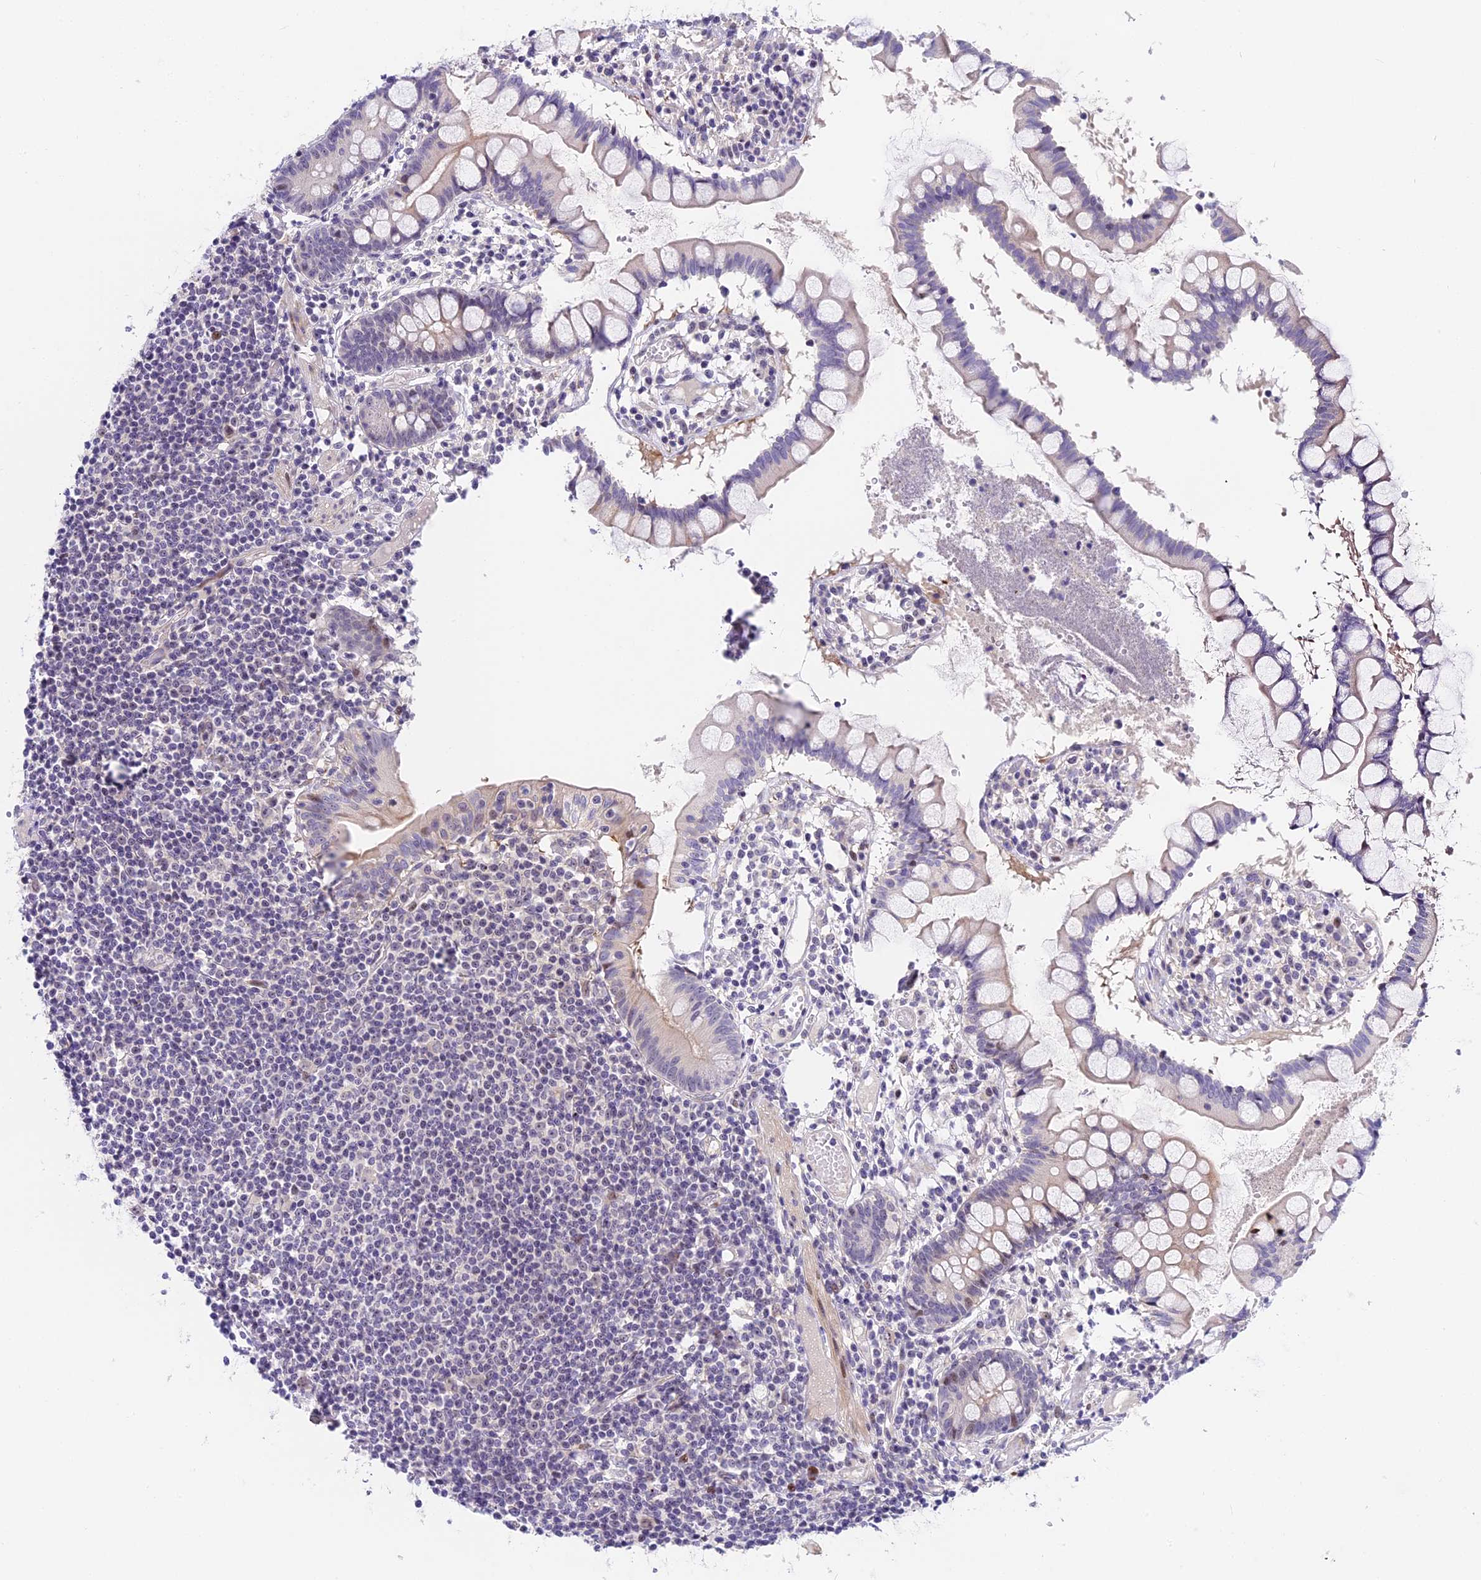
{"staining": {"intensity": "weak", "quantity": "<25%", "location": "cytoplasmic/membranous"}, "tissue": "colon", "cell_type": "Endothelial cells", "image_type": "normal", "snomed": [{"axis": "morphology", "description": "Normal tissue, NOS"}, {"axis": "morphology", "description": "Adenocarcinoma, NOS"}, {"axis": "topography", "description": "Colon"}], "caption": "The photomicrograph shows no significant staining in endothelial cells of colon.", "gene": "MIDN", "patient": {"sex": "female", "age": 55}}